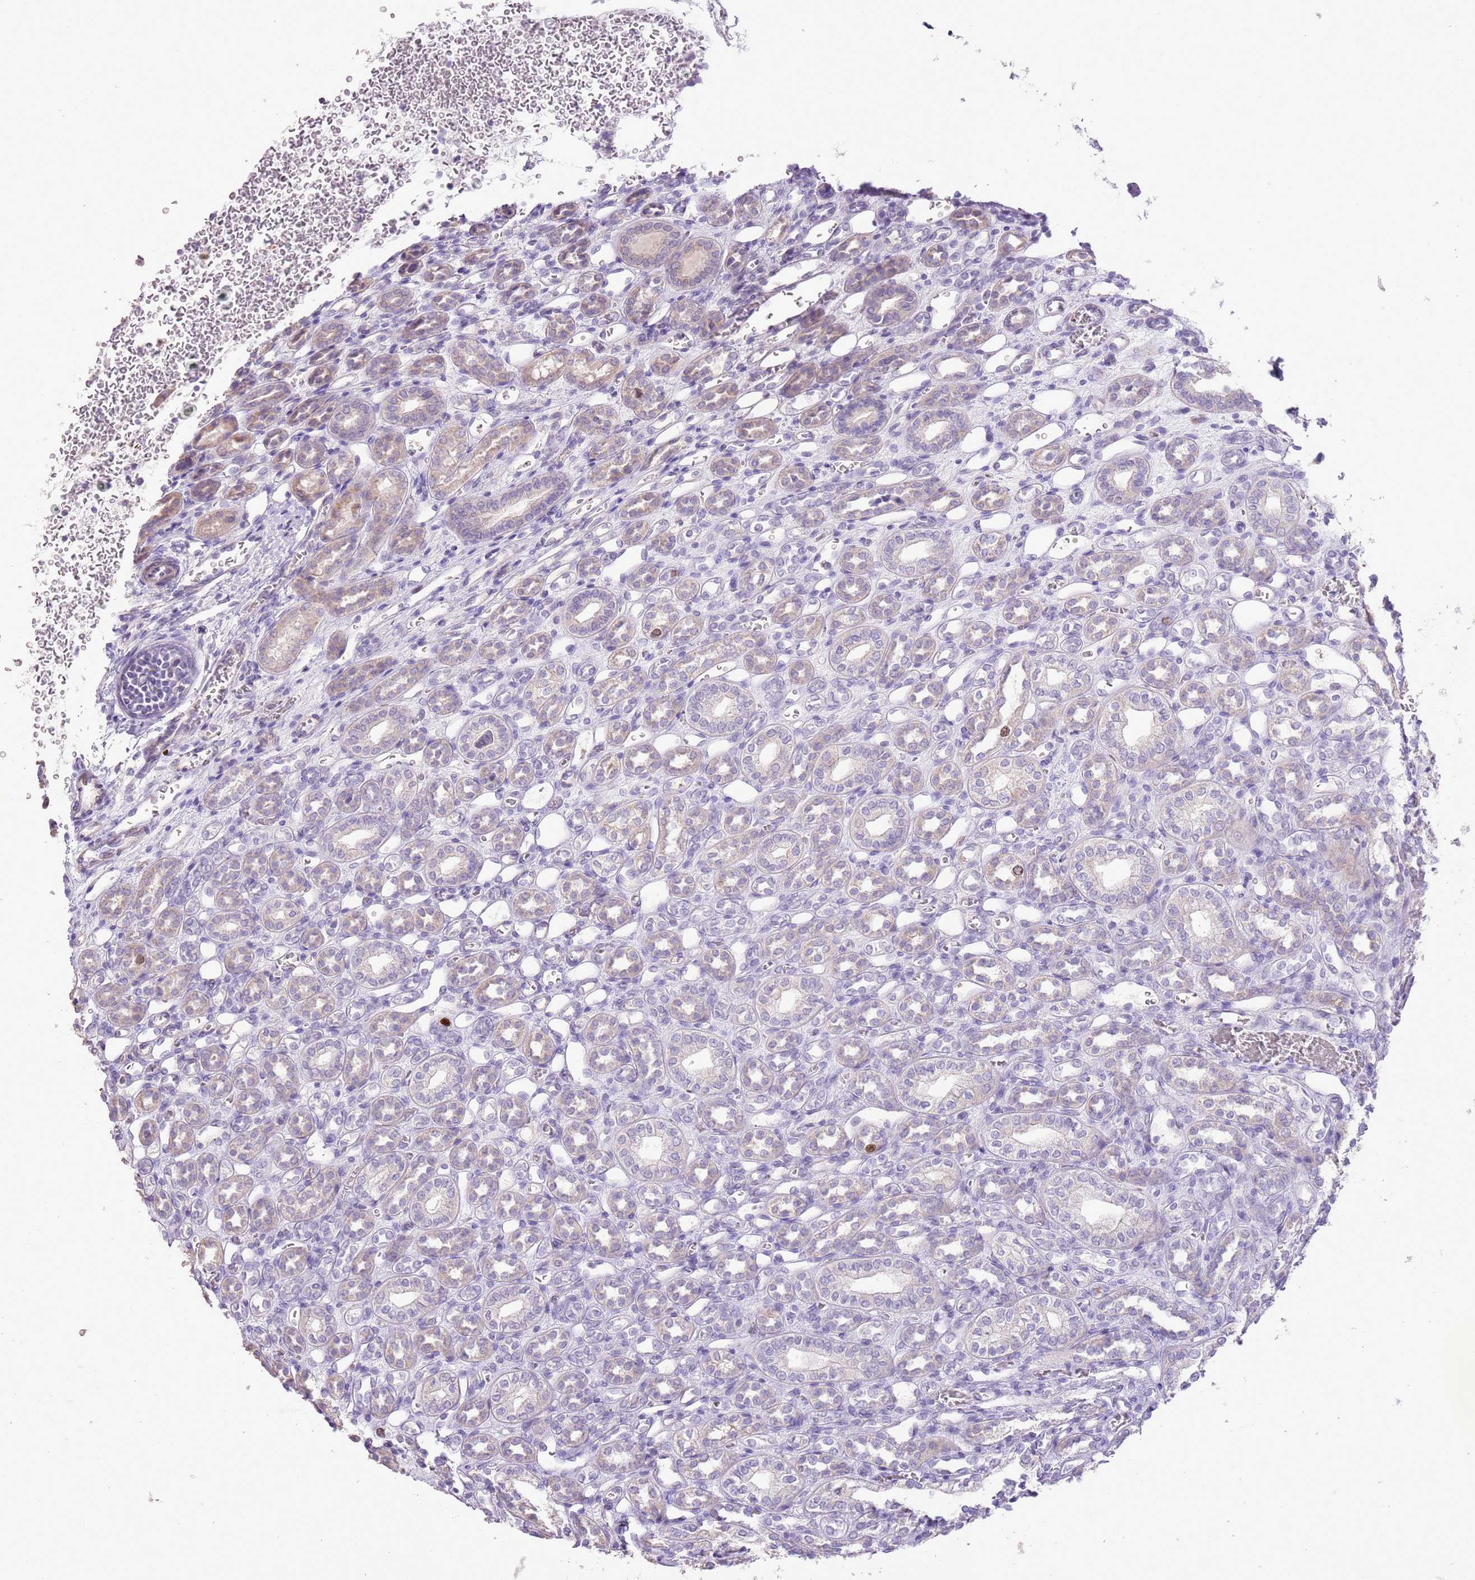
{"staining": {"intensity": "negative", "quantity": "none", "location": "none"}, "tissue": "kidney", "cell_type": "Cells in glomeruli", "image_type": "normal", "snomed": [{"axis": "morphology", "description": "Normal tissue, NOS"}, {"axis": "morphology", "description": "Neoplasm, malignant, NOS"}, {"axis": "topography", "description": "Kidney"}], "caption": "High power microscopy image of an immunohistochemistry (IHC) histopathology image of unremarkable kidney, revealing no significant staining in cells in glomeruli.", "gene": "GMNN", "patient": {"sex": "female", "age": 1}}